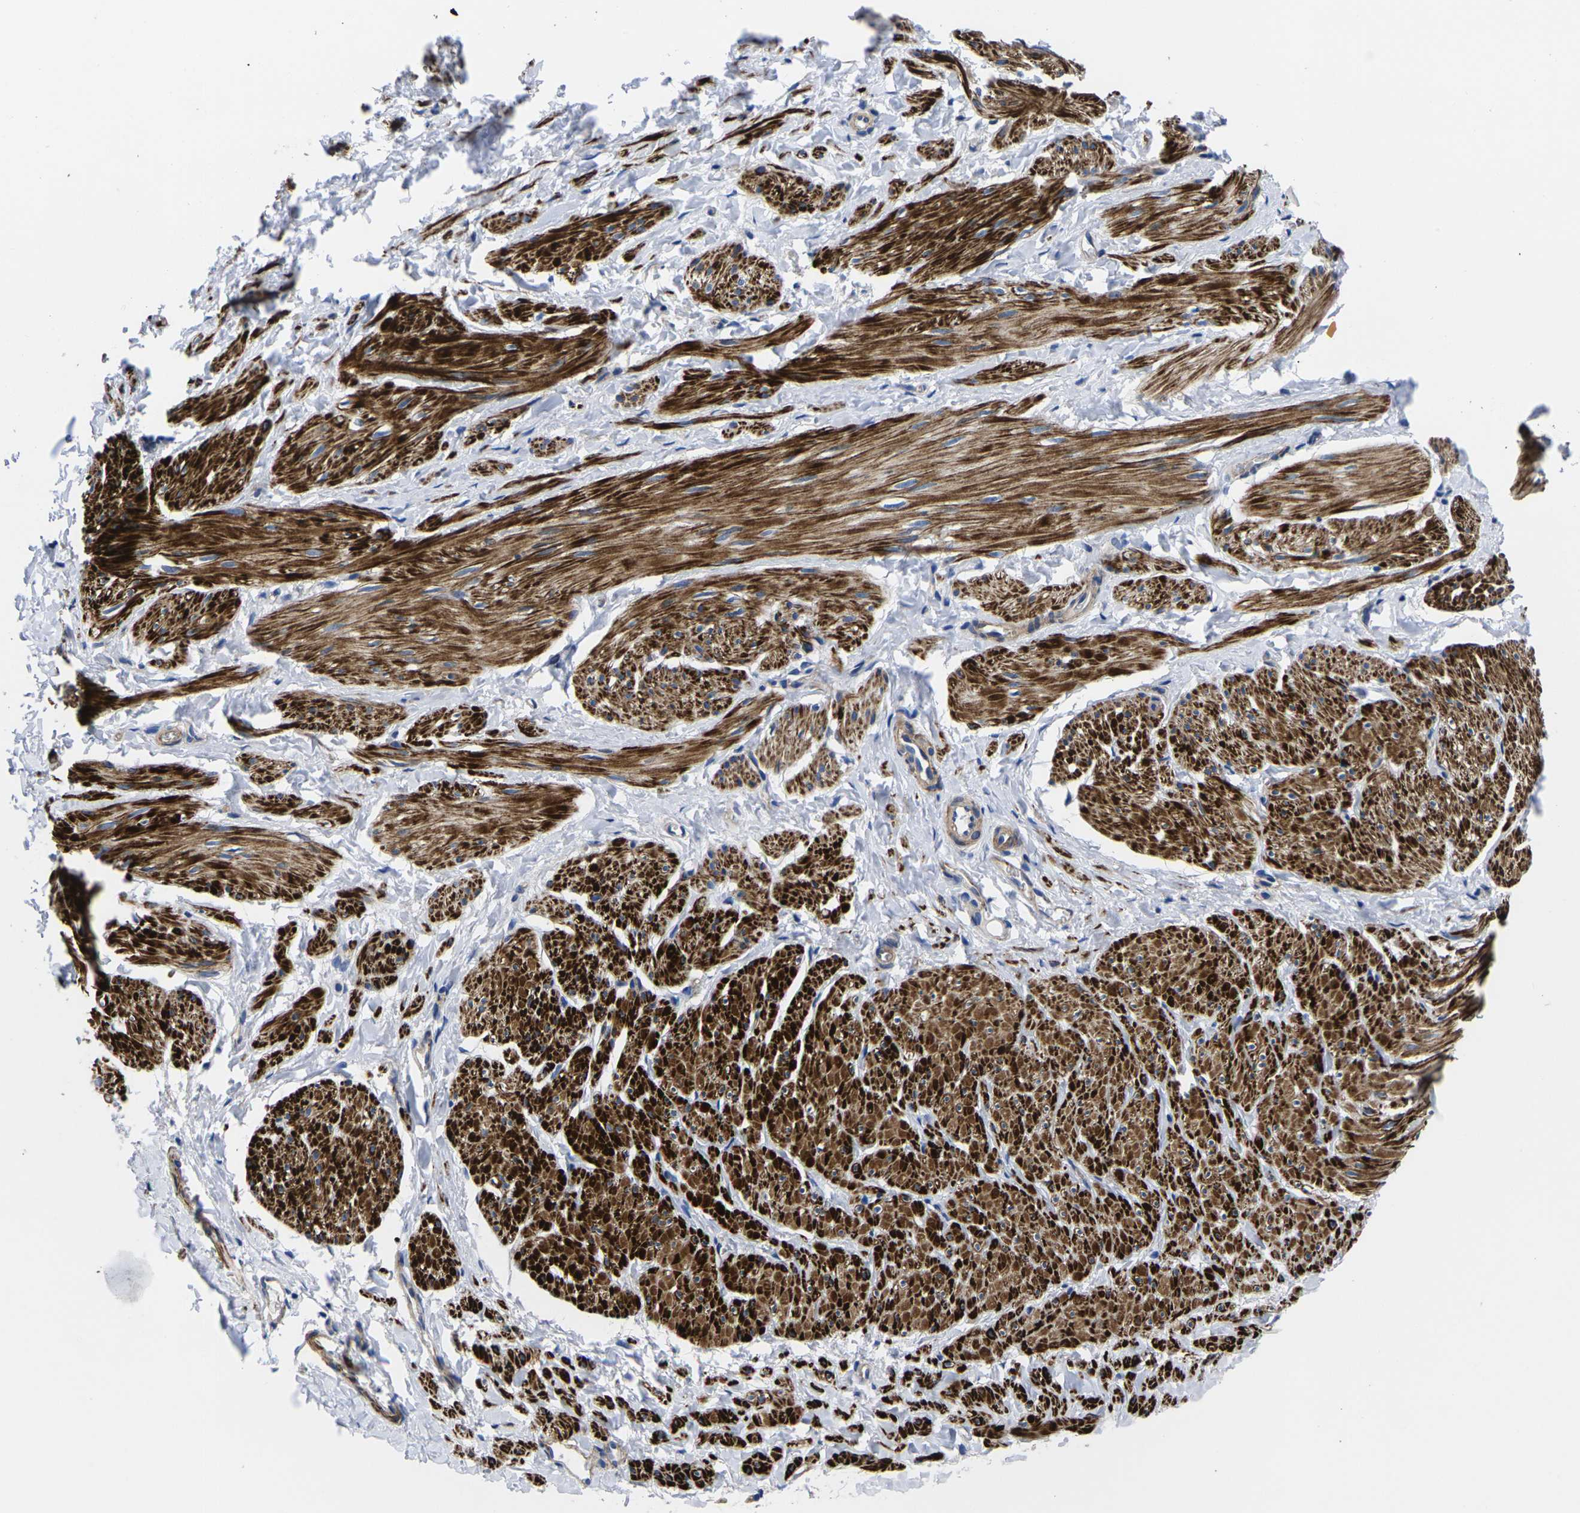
{"staining": {"intensity": "strong", "quantity": ">75%", "location": "cytoplasmic/membranous"}, "tissue": "smooth muscle", "cell_type": "Smooth muscle cells", "image_type": "normal", "snomed": [{"axis": "morphology", "description": "Normal tissue, NOS"}, {"axis": "topography", "description": "Smooth muscle"}], "caption": "IHC photomicrograph of benign human smooth muscle stained for a protein (brown), which displays high levels of strong cytoplasmic/membranous staining in about >75% of smooth muscle cells.", "gene": "GPR4", "patient": {"sex": "male", "age": 16}}